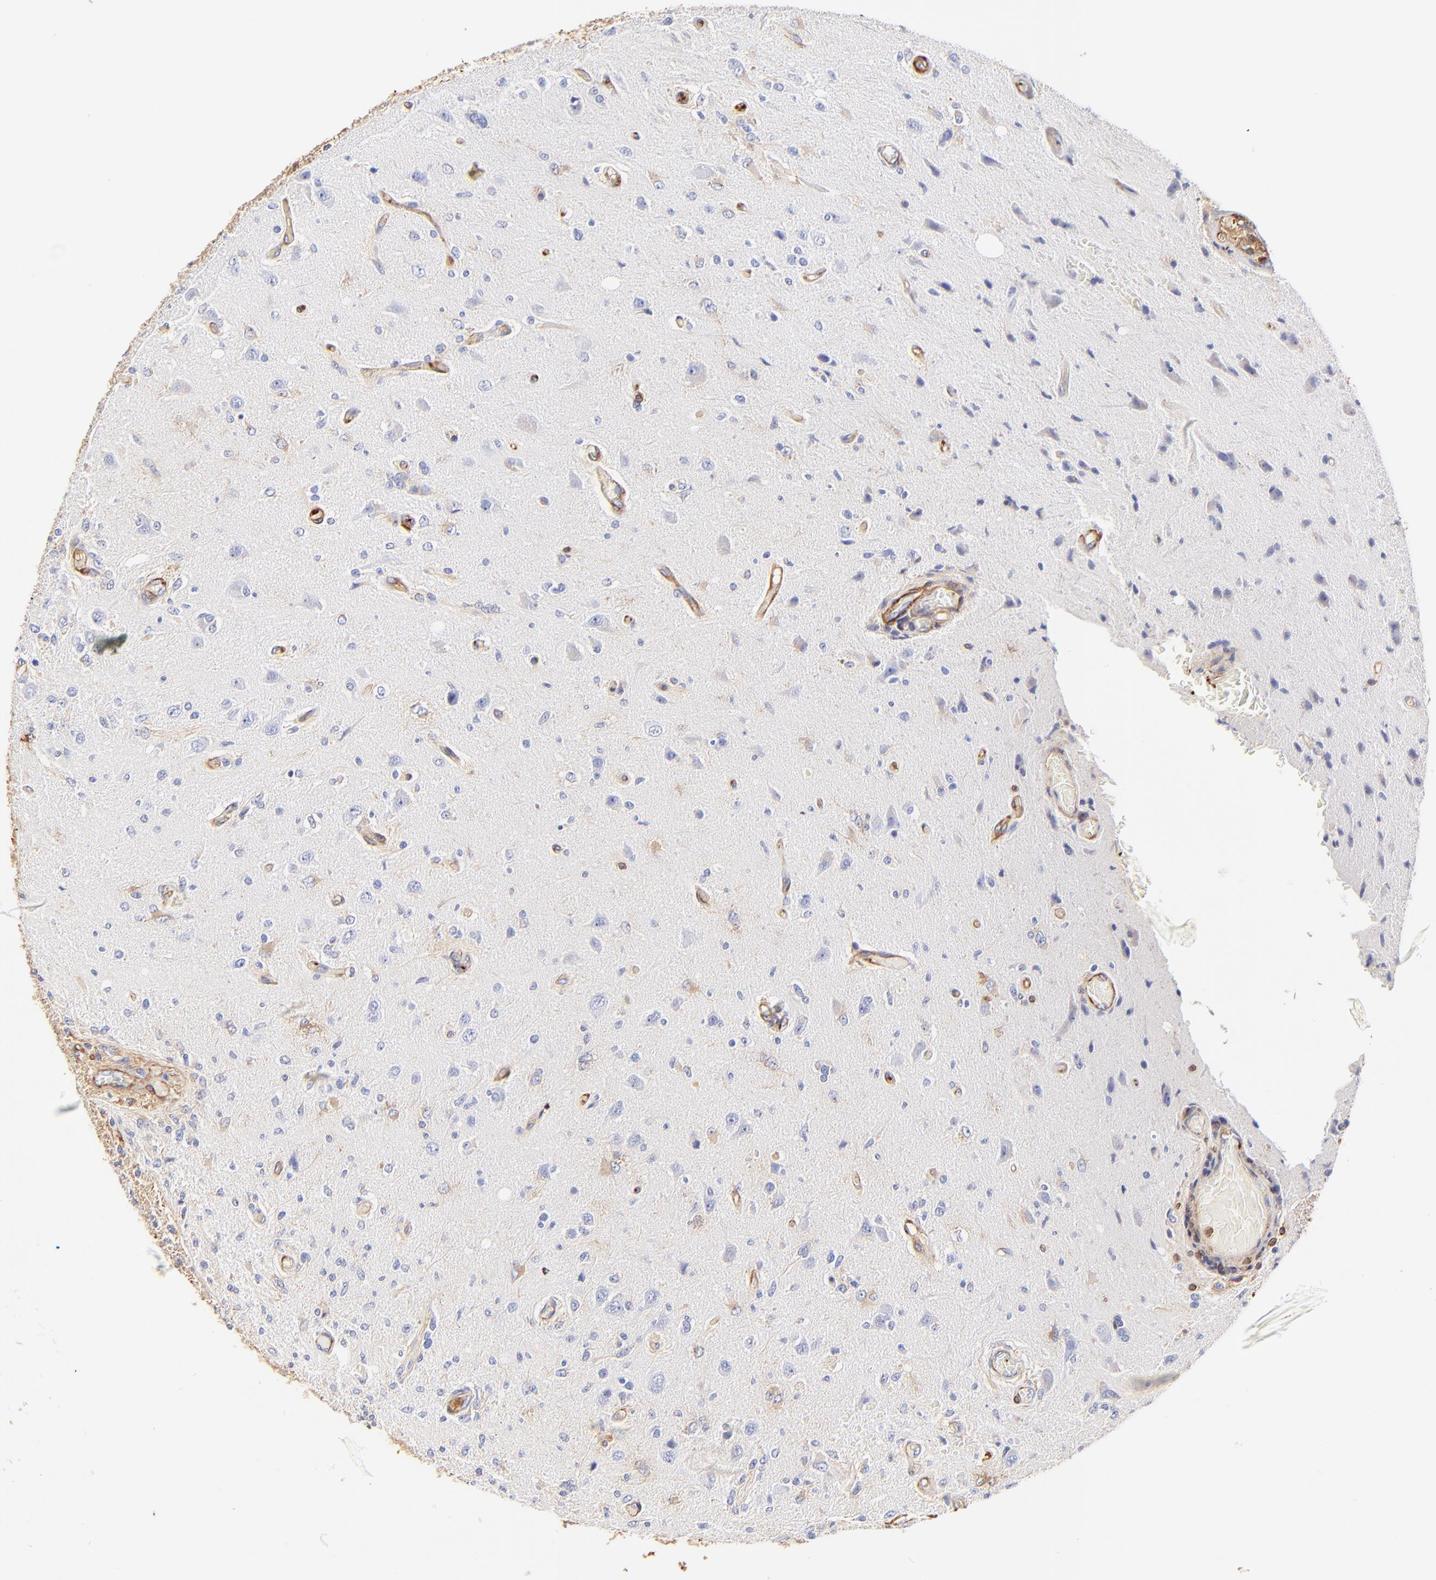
{"staining": {"intensity": "moderate", "quantity": "25%-75%", "location": "cytoplasmic/membranous"}, "tissue": "glioma", "cell_type": "Tumor cells", "image_type": "cancer", "snomed": [{"axis": "morphology", "description": "Normal tissue, NOS"}, {"axis": "morphology", "description": "Glioma, malignant, High grade"}, {"axis": "topography", "description": "Cerebral cortex"}], "caption": "Immunohistochemistry of human high-grade glioma (malignant) displays medium levels of moderate cytoplasmic/membranous positivity in approximately 25%-75% of tumor cells.", "gene": "FLNA", "patient": {"sex": "male", "age": 77}}